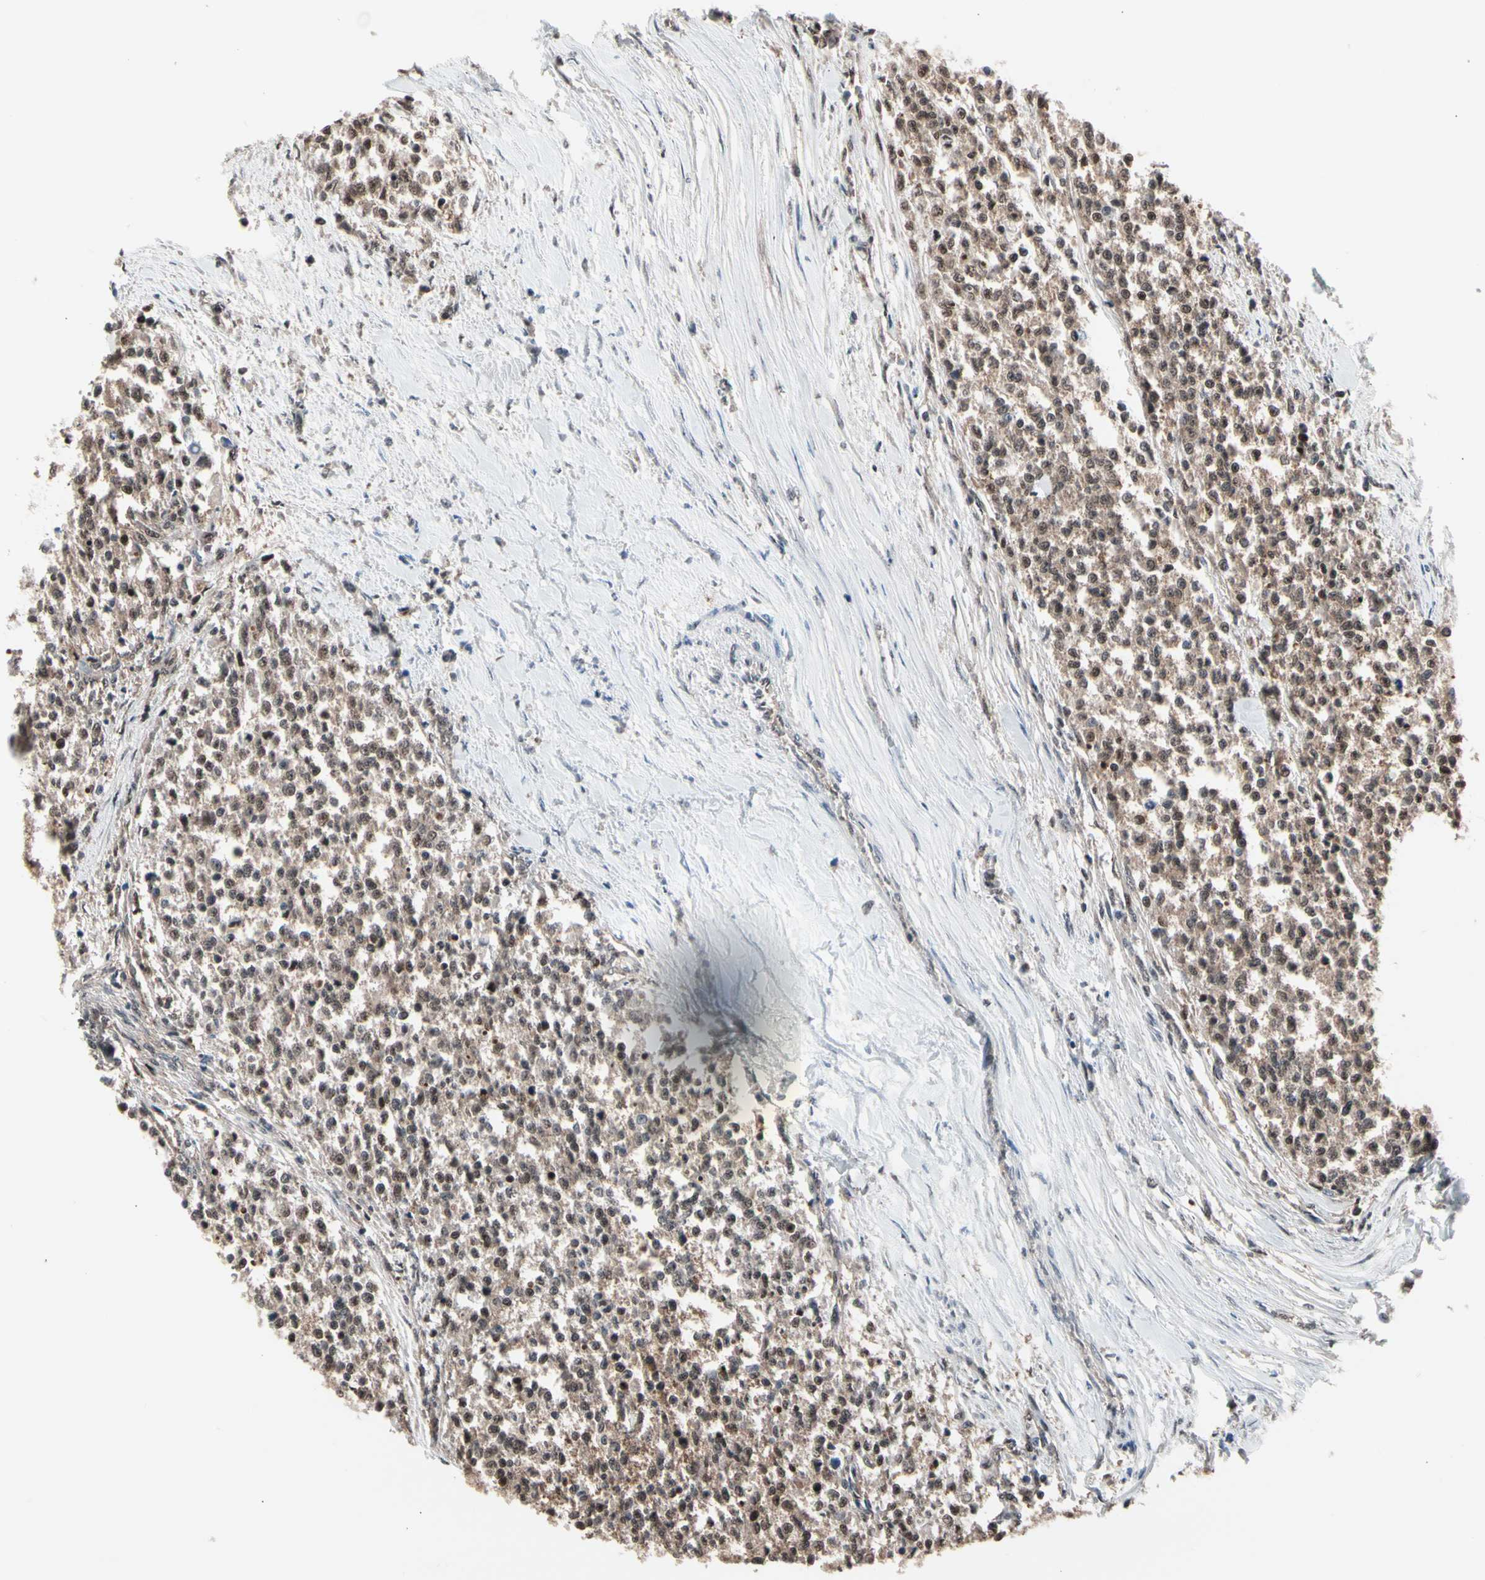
{"staining": {"intensity": "weak", "quantity": ">75%", "location": "cytoplasmic/membranous,nuclear"}, "tissue": "testis cancer", "cell_type": "Tumor cells", "image_type": "cancer", "snomed": [{"axis": "morphology", "description": "Seminoma, NOS"}, {"axis": "topography", "description": "Testis"}], "caption": "Weak cytoplasmic/membranous and nuclear expression is appreciated in about >75% of tumor cells in testis cancer. Using DAB (3,3'-diaminobenzidine) (brown) and hematoxylin (blue) stains, captured at high magnification using brightfield microscopy.", "gene": "PSMA2", "patient": {"sex": "male", "age": 59}}